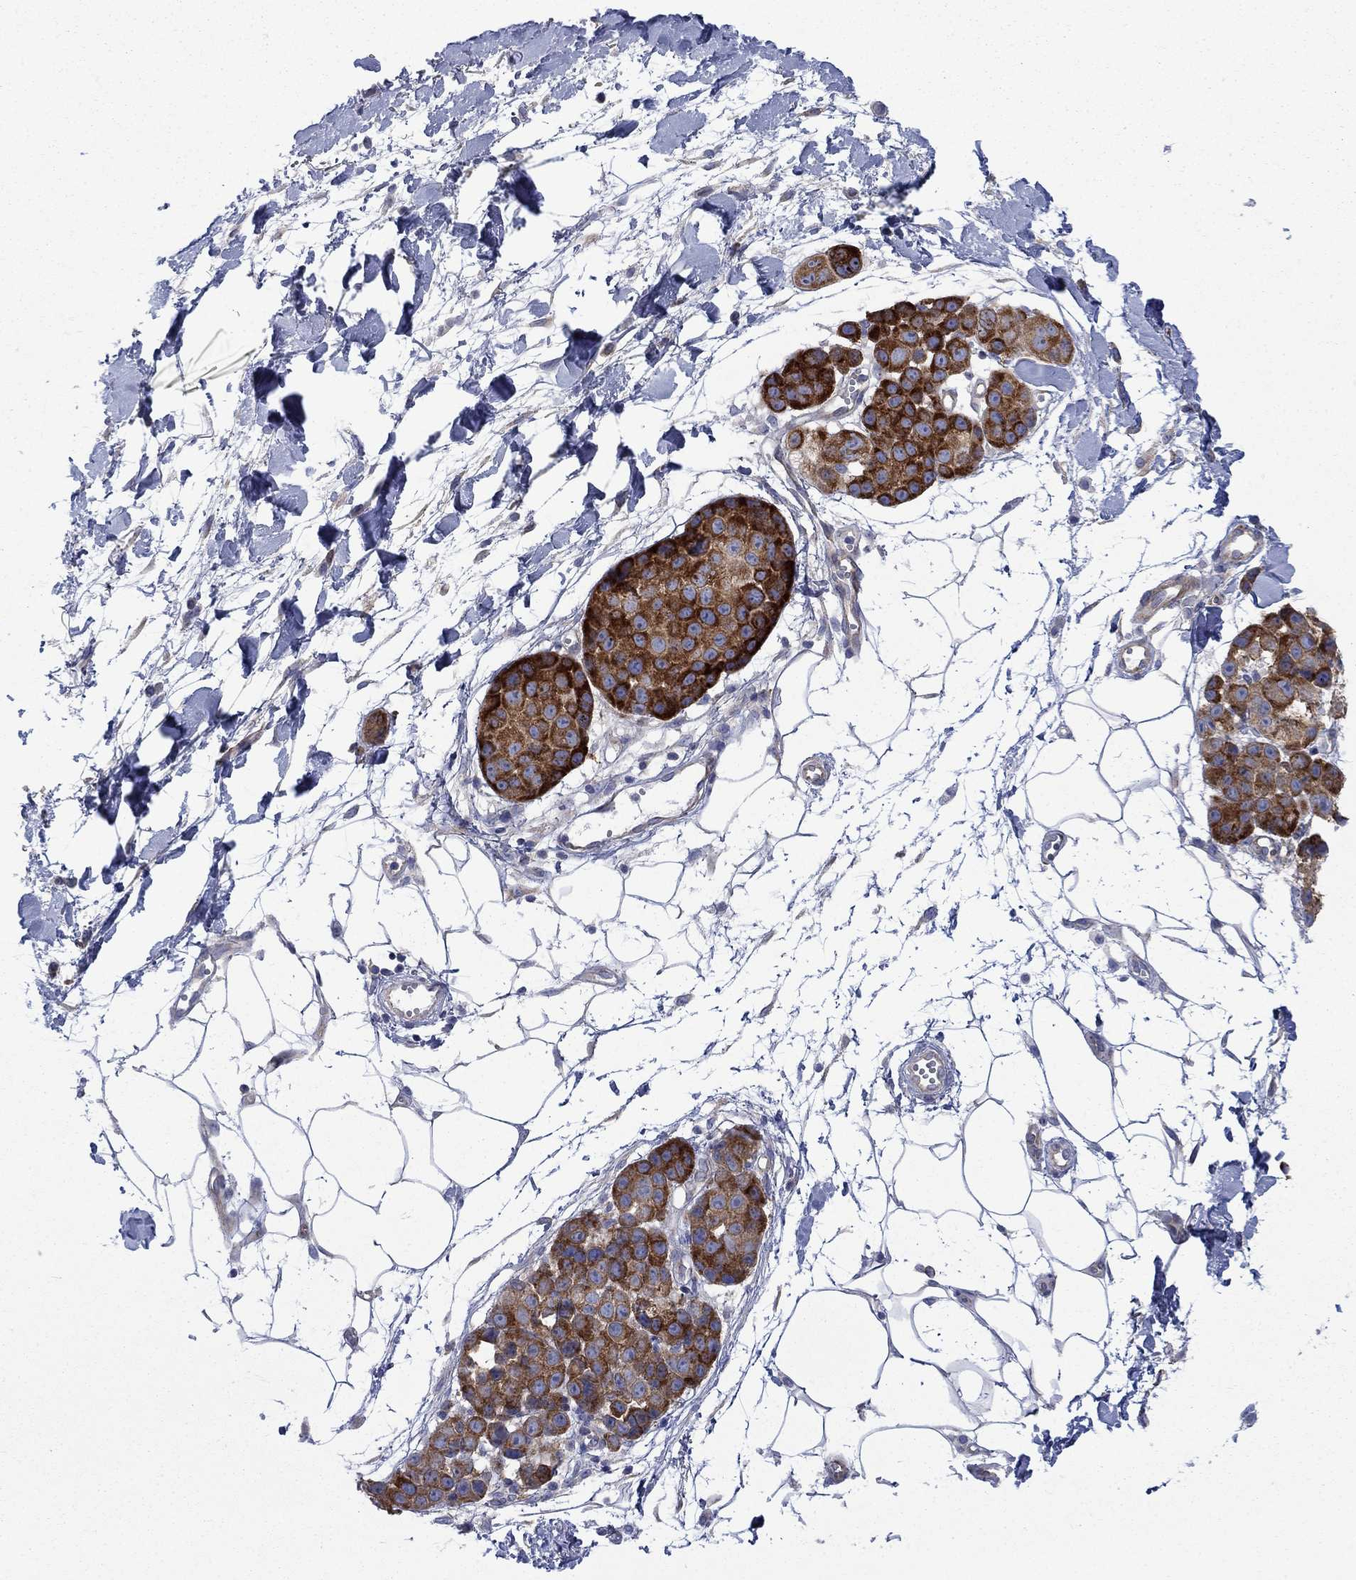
{"staining": {"intensity": "strong", "quantity": ">75%", "location": "cytoplasmic/membranous"}, "tissue": "melanoma", "cell_type": "Tumor cells", "image_type": "cancer", "snomed": [{"axis": "morphology", "description": "Malignant melanoma, NOS"}, {"axis": "topography", "description": "Skin"}], "caption": "Approximately >75% of tumor cells in malignant melanoma exhibit strong cytoplasmic/membranous protein expression as visualized by brown immunohistochemical staining.", "gene": "FXR1", "patient": {"sex": "female", "age": 86}}